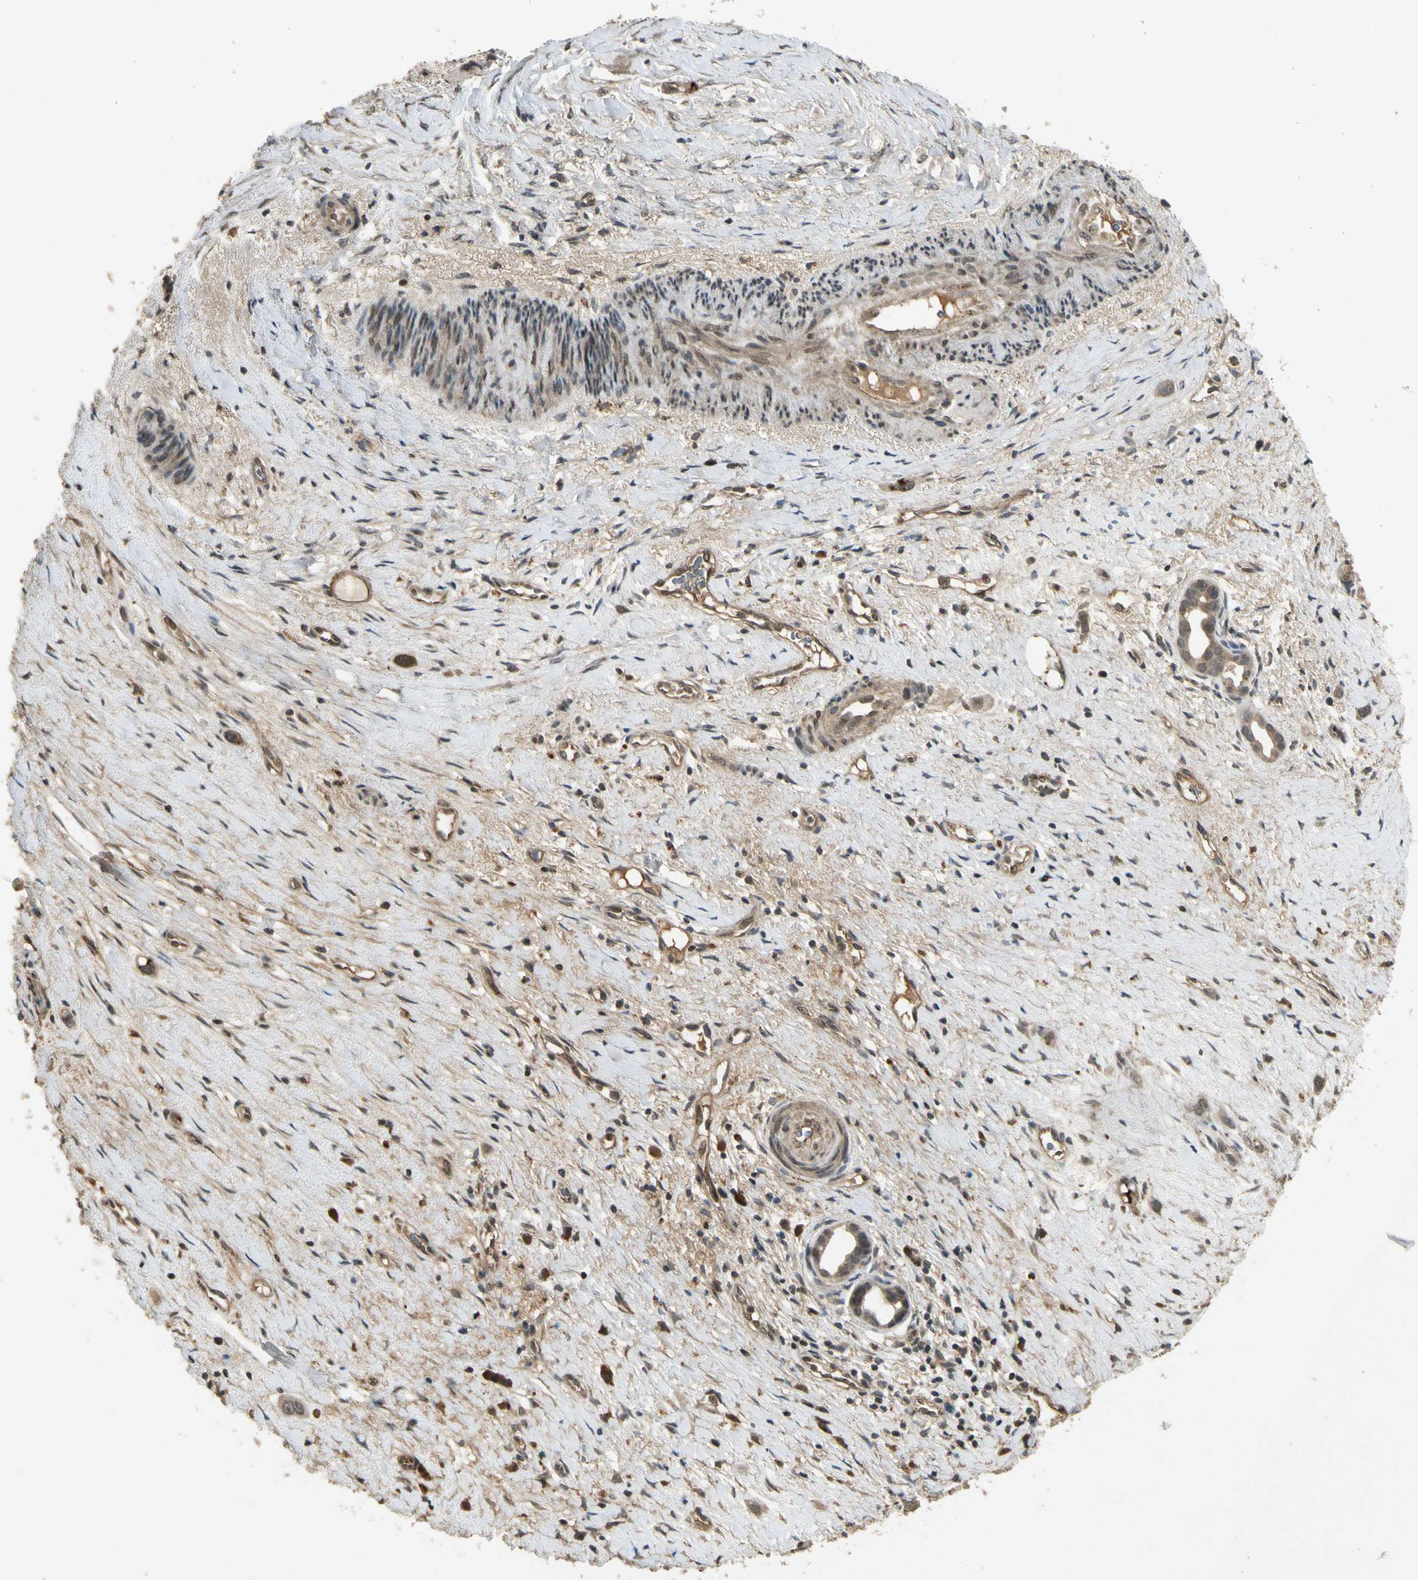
{"staining": {"intensity": "moderate", "quantity": ">75%", "location": "nuclear"}, "tissue": "liver cancer", "cell_type": "Tumor cells", "image_type": "cancer", "snomed": [{"axis": "morphology", "description": "Cholangiocarcinoma"}, {"axis": "topography", "description": "Liver"}], "caption": "Cholangiocarcinoma (liver) was stained to show a protein in brown. There is medium levels of moderate nuclear expression in approximately >75% of tumor cells.", "gene": "GMEB2", "patient": {"sex": "female", "age": 65}}